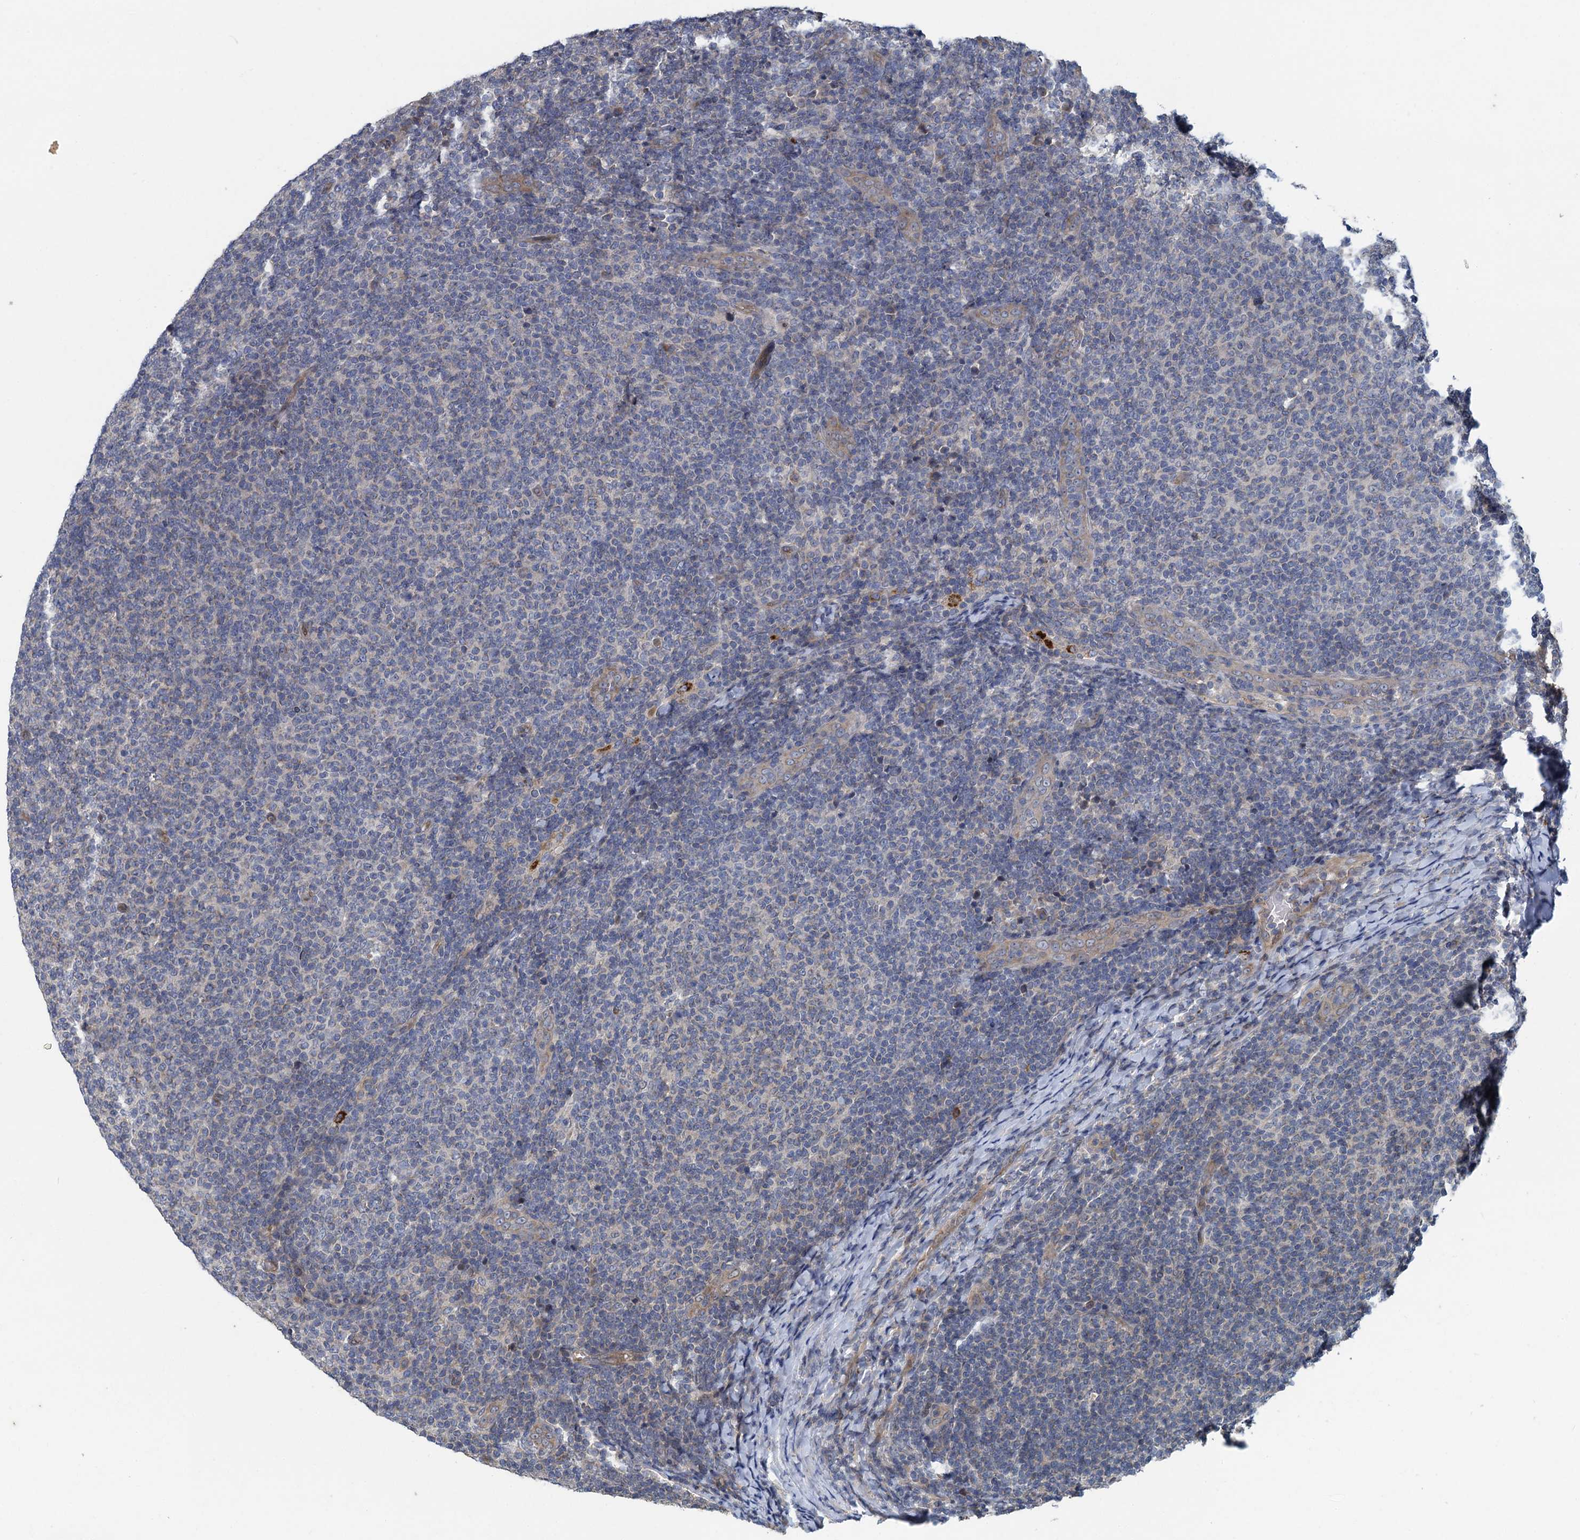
{"staining": {"intensity": "negative", "quantity": "none", "location": "none"}, "tissue": "lymphoma", "cell_type": "Tumor cells", "image_type": "cancer", "snomed": [{"axis": "morphology", "description": "Malignant lymphoma, non-Hodgkin's type, Low grade"}, {"axis": "topography", "description": "Lymph node"}], "caption": "High magnification brightfield microscopy of lymphoma stained with DAB (brown) and counterstained with hematoxylin (blue): tumor cells show no significant expression.", "gene": "KBTBD8", "patient": {"sex": "male", "age": 66}}